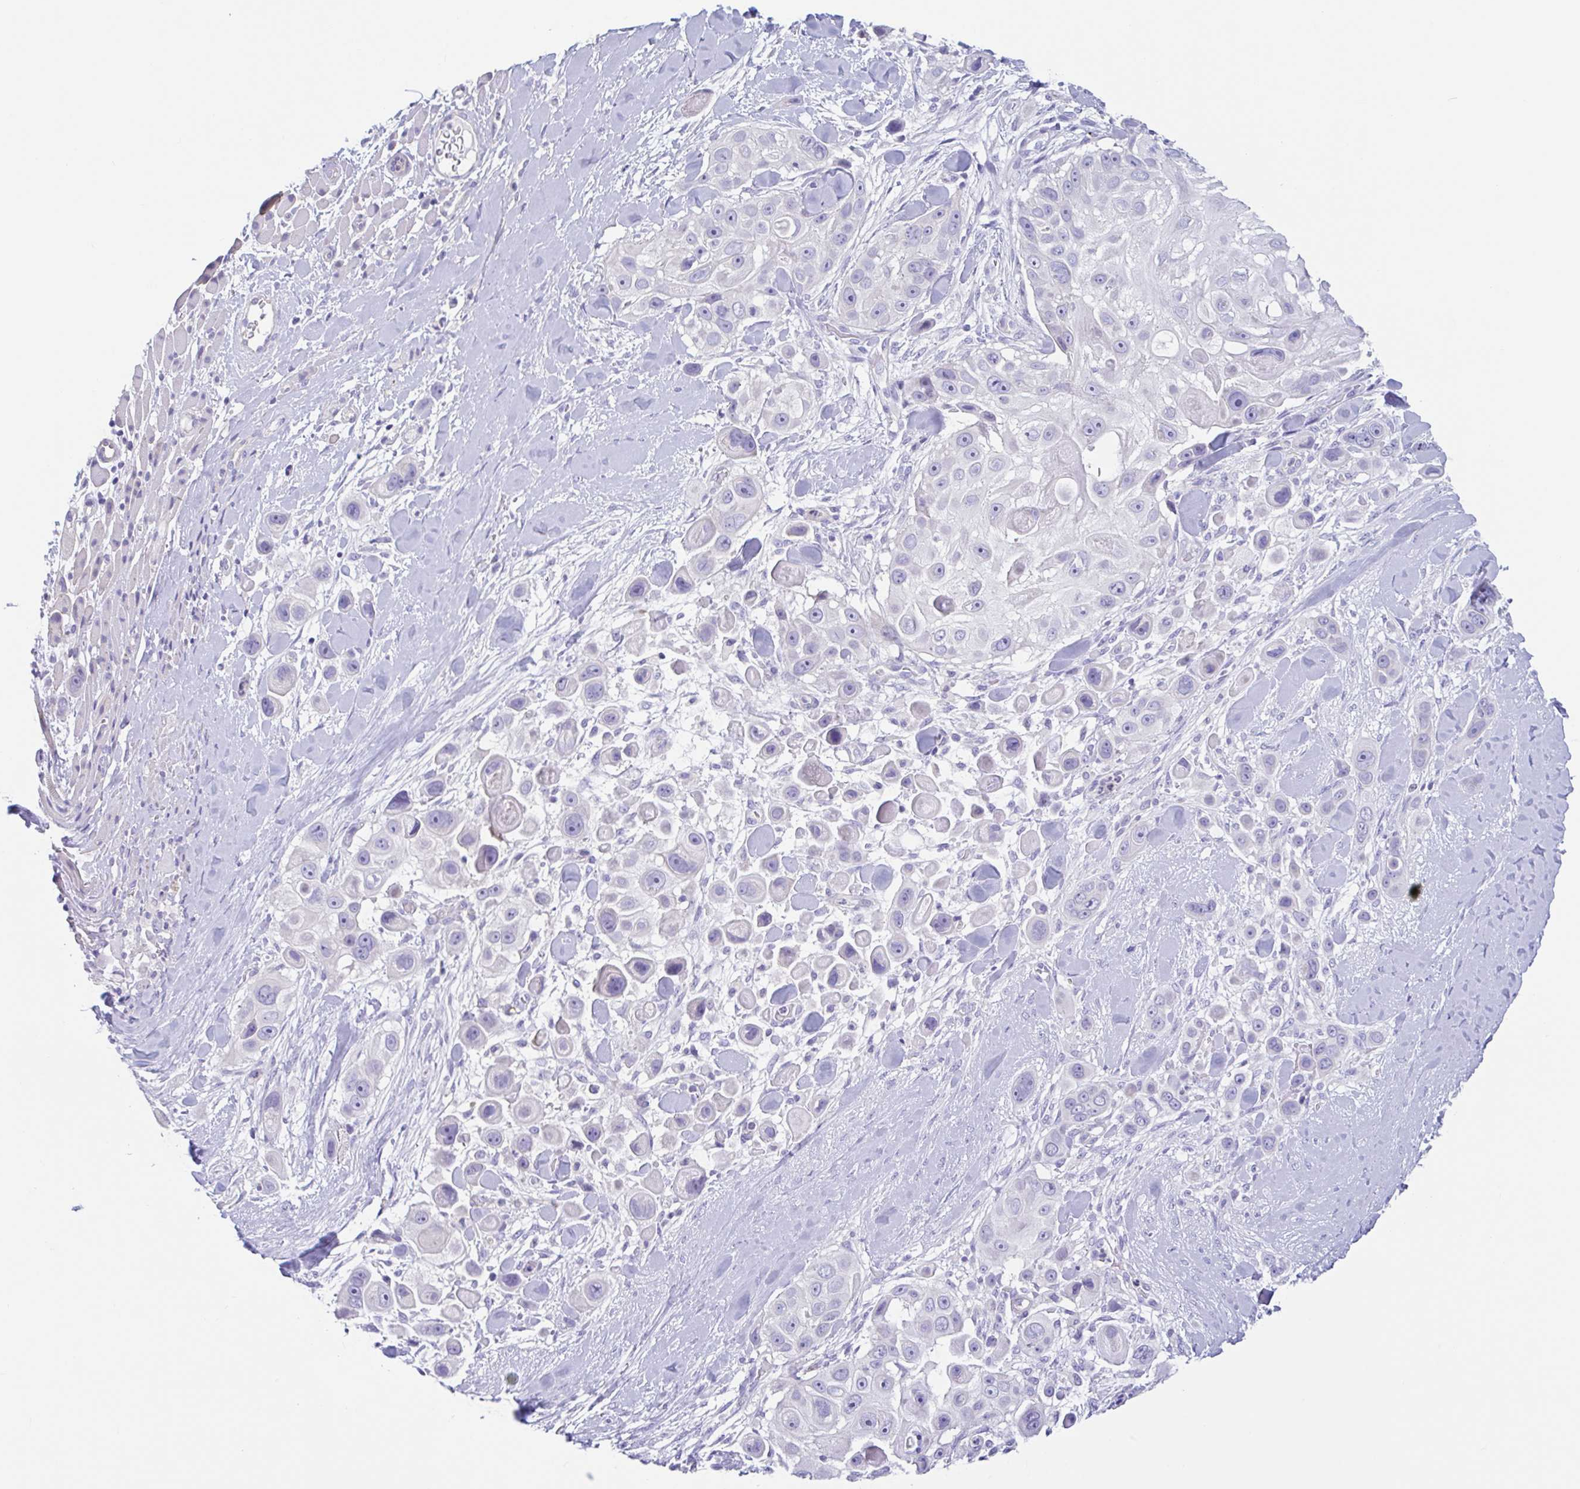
{"staining": {"intensity": "negative", "quantity": "none", "location": "none"}, "tissue": "skin cancer", "cell_type": "Tumor cells", "image_type": "cancer", "snomed": [{"axis": "morphology", "description": "Squamous cell carcinoma, NOS"}, {"axis": "topography", "description": "Skin"}], "caption": "A micrograph of skin cancer stained for a protein demonstrates no brown staining in tumor cells.", "gene": "OR6N2", "patient": {"sex": "male", "age": 67}}